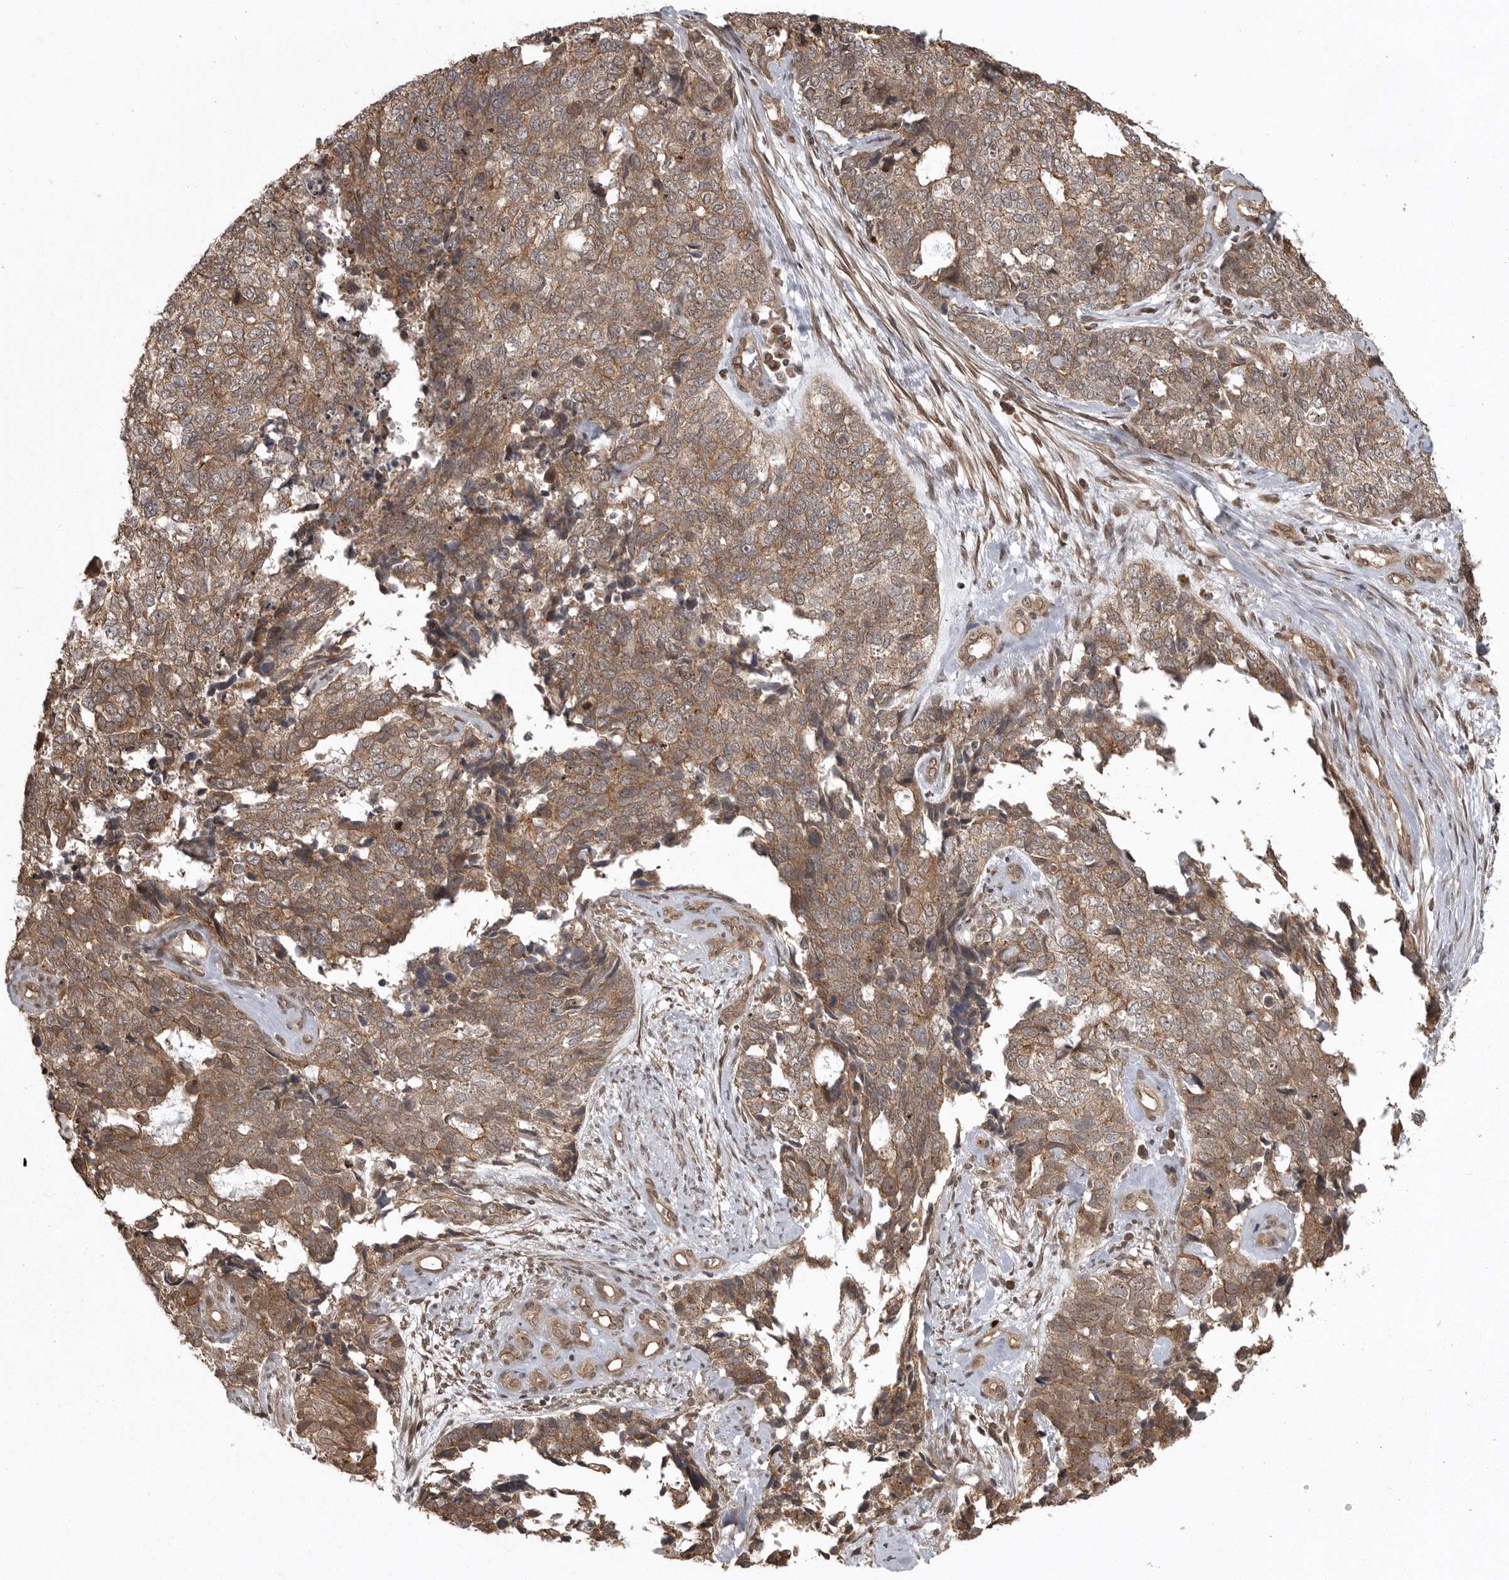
{"staining": {"intensity": "moderate", "quantity": ">75%", "location": "cytoplasmic/membranous"}, "tissue": "cervical cancer", "cell_type": "Tumor cells", "image_type": "cancer", "snomed": [{"axis": "morphology", "description": "Squamous cell carcinoma, NOS"}, {"axis": "topography", "description": "Cervix"}], "caption": "Immunohistochemical staining of squamous cell carcinoma (cervical) demonstrates medium levels of moderate cytoplasmic/membranous protein expression in approximately >75% of tumor cells. Using DAB (3,3'-diaminobenzidine) (brown) and hematoxylin (blue) stains, captured at high magnification using brightfield microscopy.", "gene": "DNAJC8", "patient": {"sex": "female", "age": 63}}